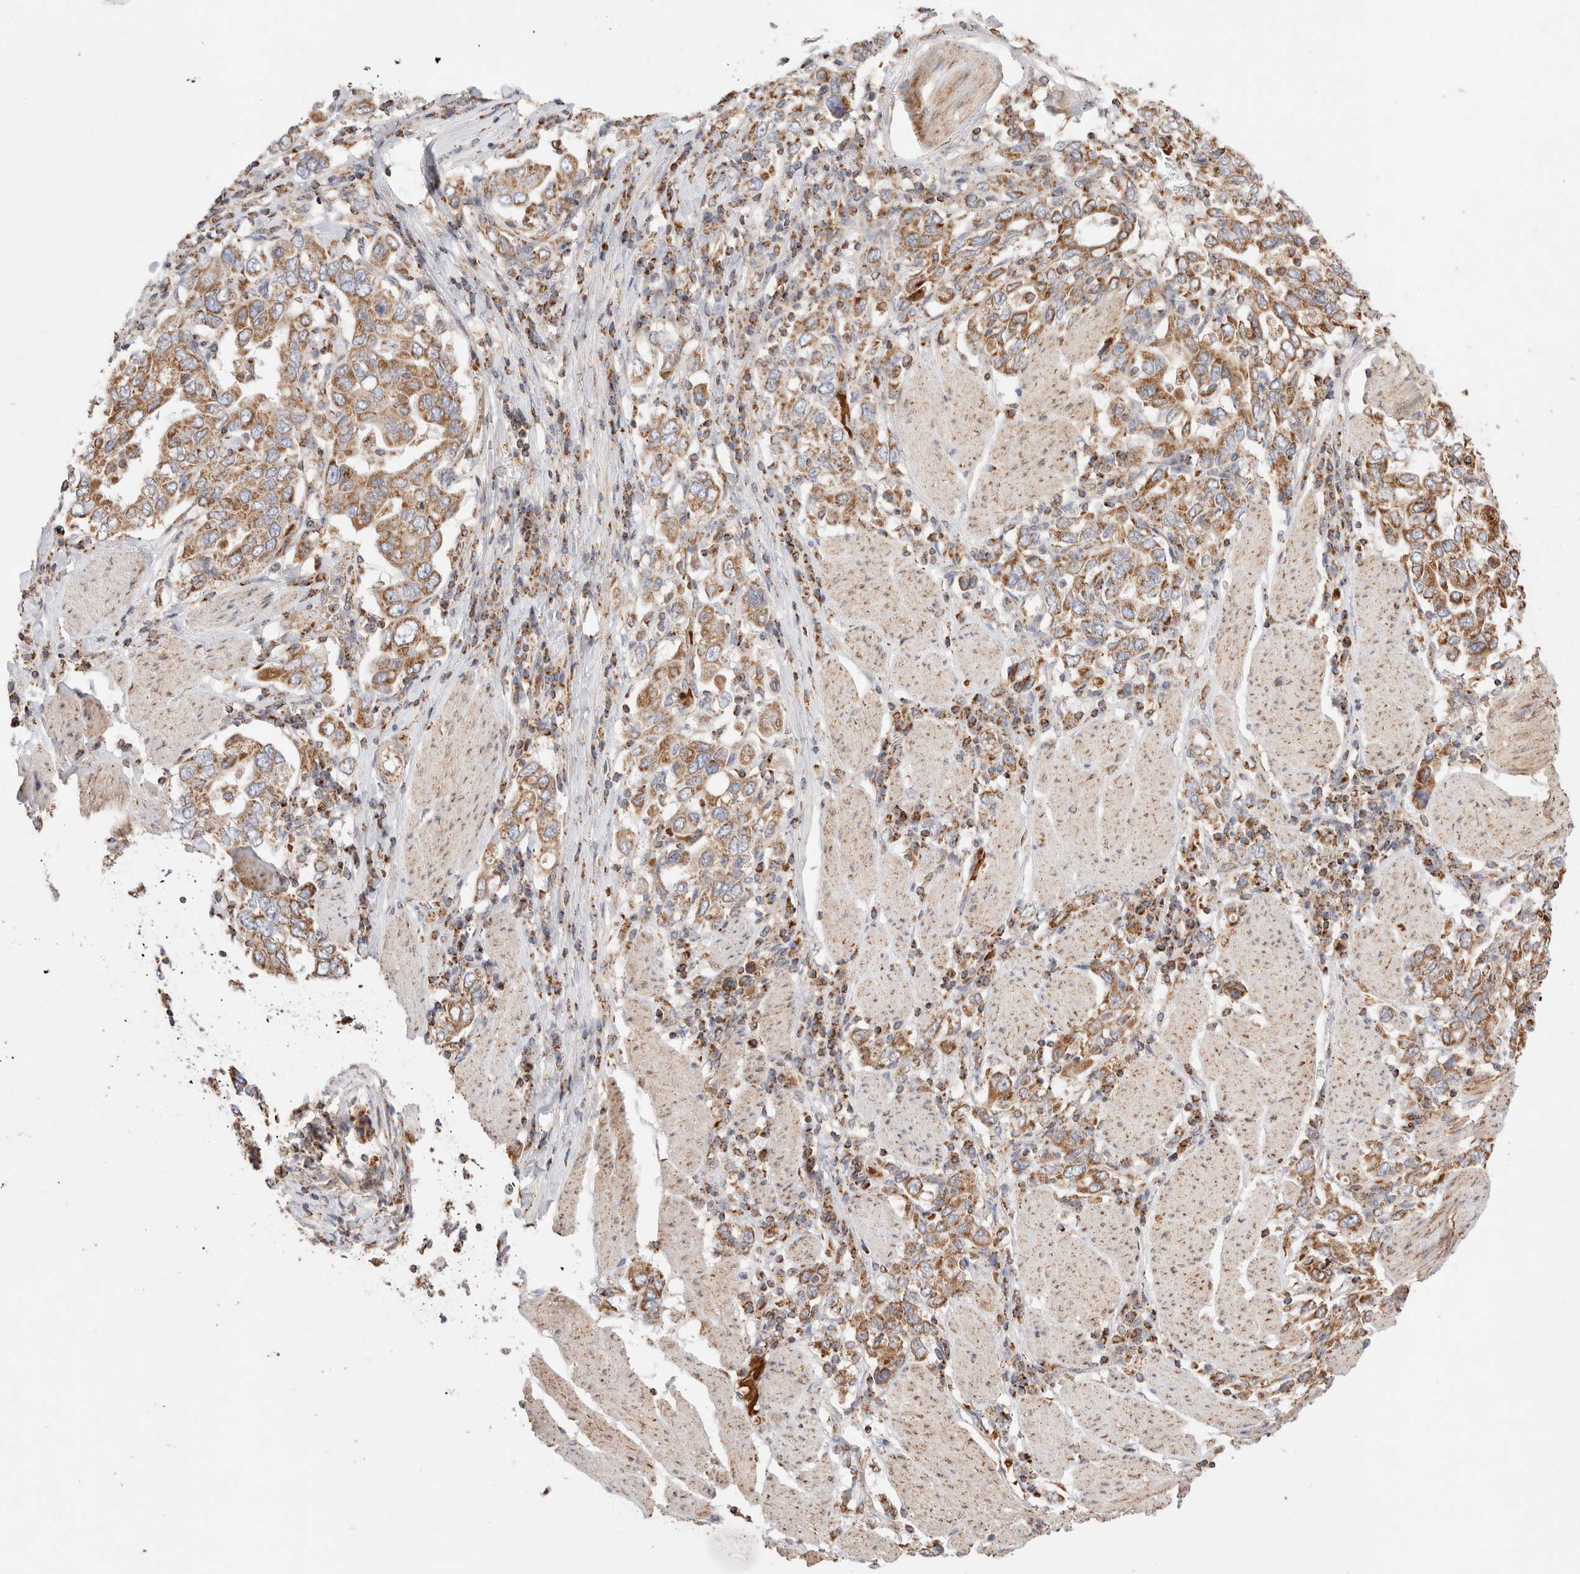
{"staining": {"intensity": "moderate", "quantity": ">75%", "location": "cytoplasmic/membranous"}, "tissue": "stomach cancer", "cell_type": "Tumor cells", "image_type": "cancer", "snomed": [{"axis": "morphology", "description": "Adenocarcinoma, NOS"}, {"axis": "topography", "description": "Stomach, upper"}], "caption": "The micrograph demonstrates a brown stain indicating the presence of a protein in the cytoplasmic/membranous of tumor cells in stomach adenocarcinoma. (DAB IHC with brightfield microscopy, high magnification).", "gene": "TMPPE", "patient": {"sex": "male", "age": 62}}